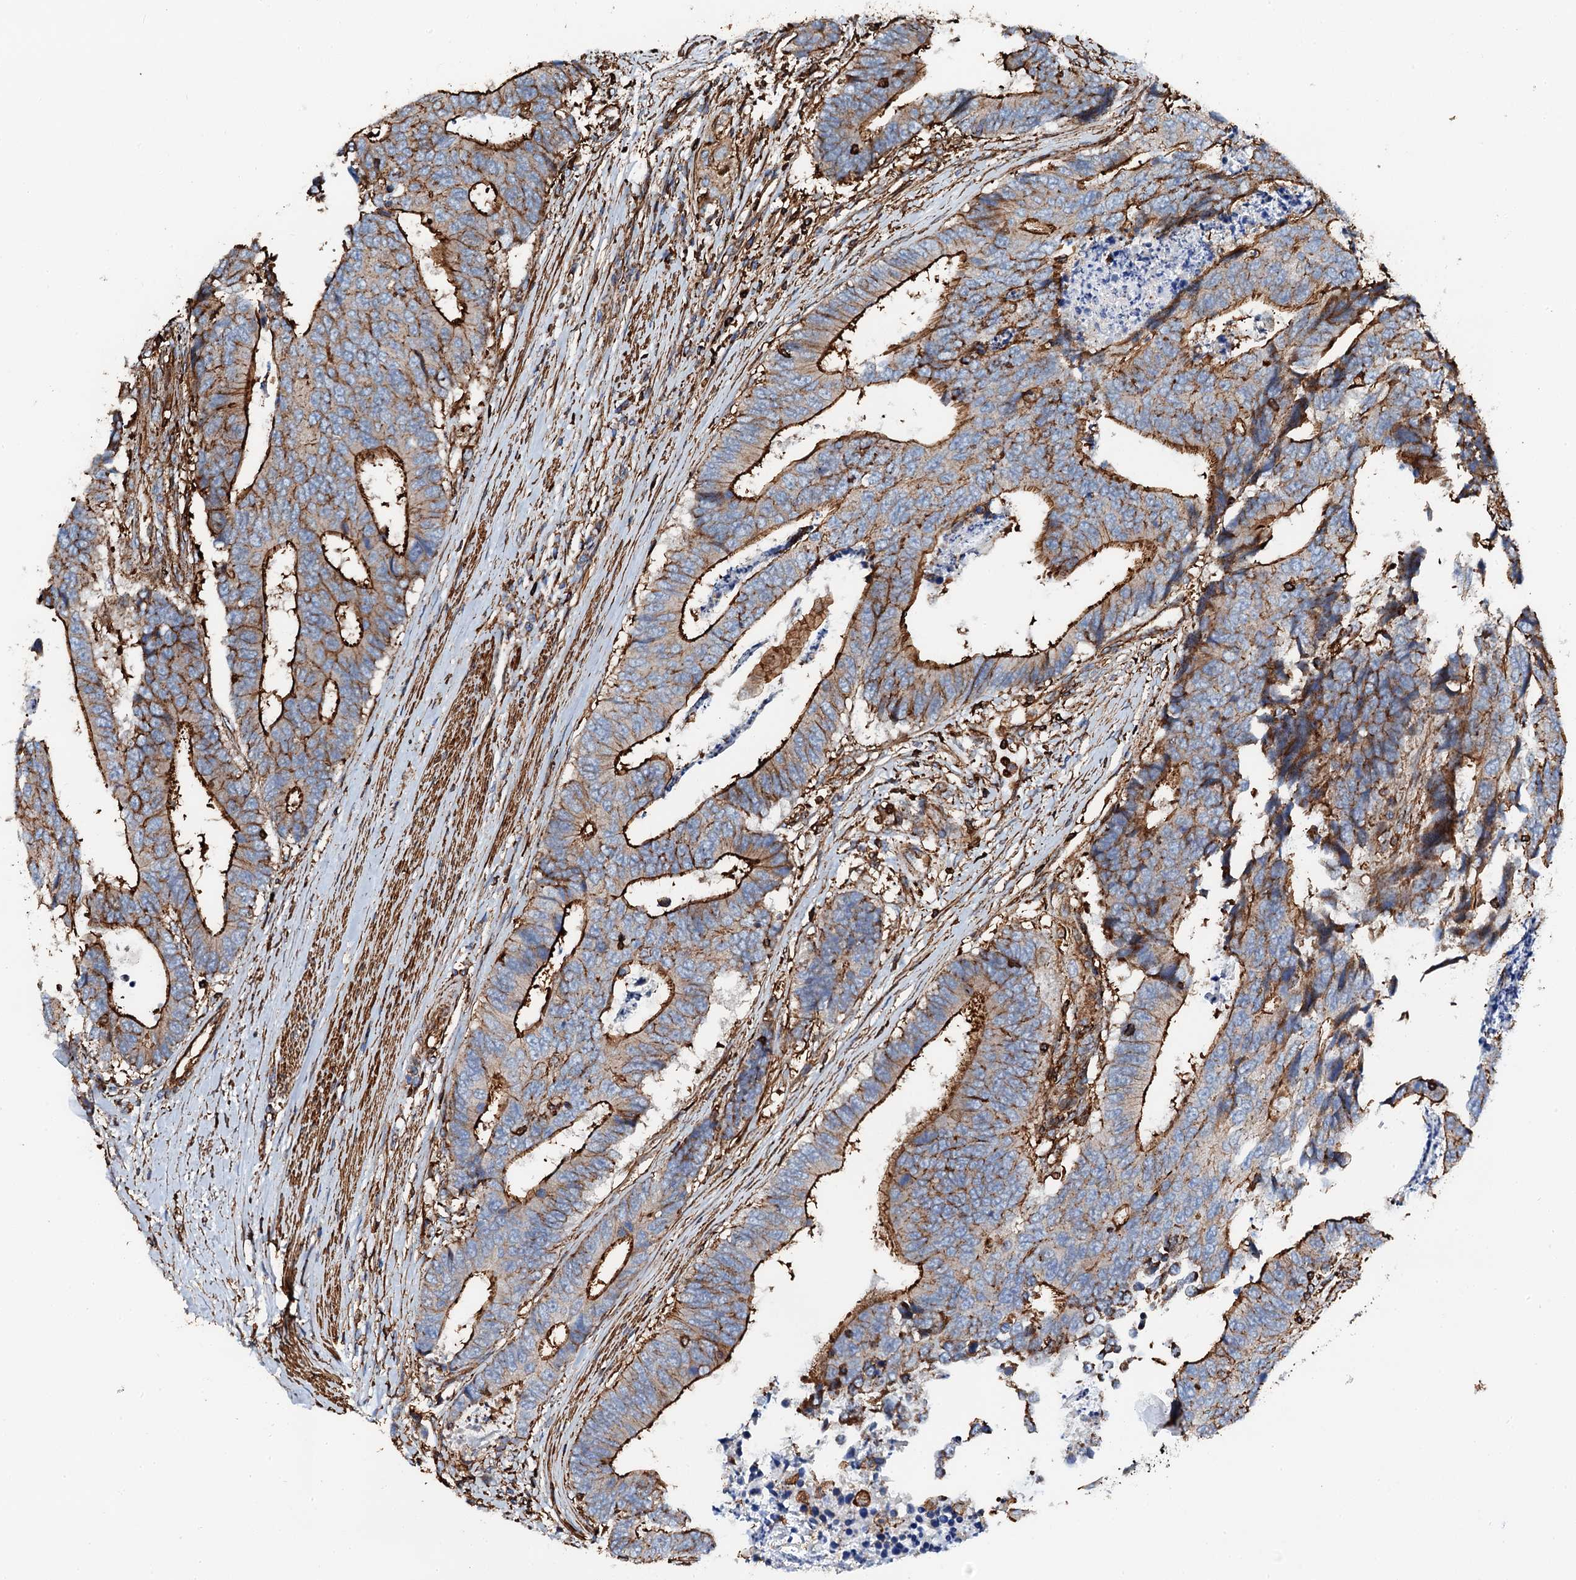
{"staining": {"intensity": "strong", "quantity": "25%-75%", "location": "cytoplasmic/membranous"}, "tissue": "colorectal cancer", "cell_type": "Tumor cells", "image_type": "cancer", "snomed": [{"axis": "morphology", "description": "Adenocarcinoma, NOS"}, {"axis": "topography", "description": "Rectum"}], "caption": "Brown immunohistochemical staining in colorectal cancer (adenocarcinoma) demonstrates strong cytoplasmic/membranous positivity in about 25%-75% of tumor cells.", "gene": "INTS10", "patient": {"sex": "male", "age": 84}}